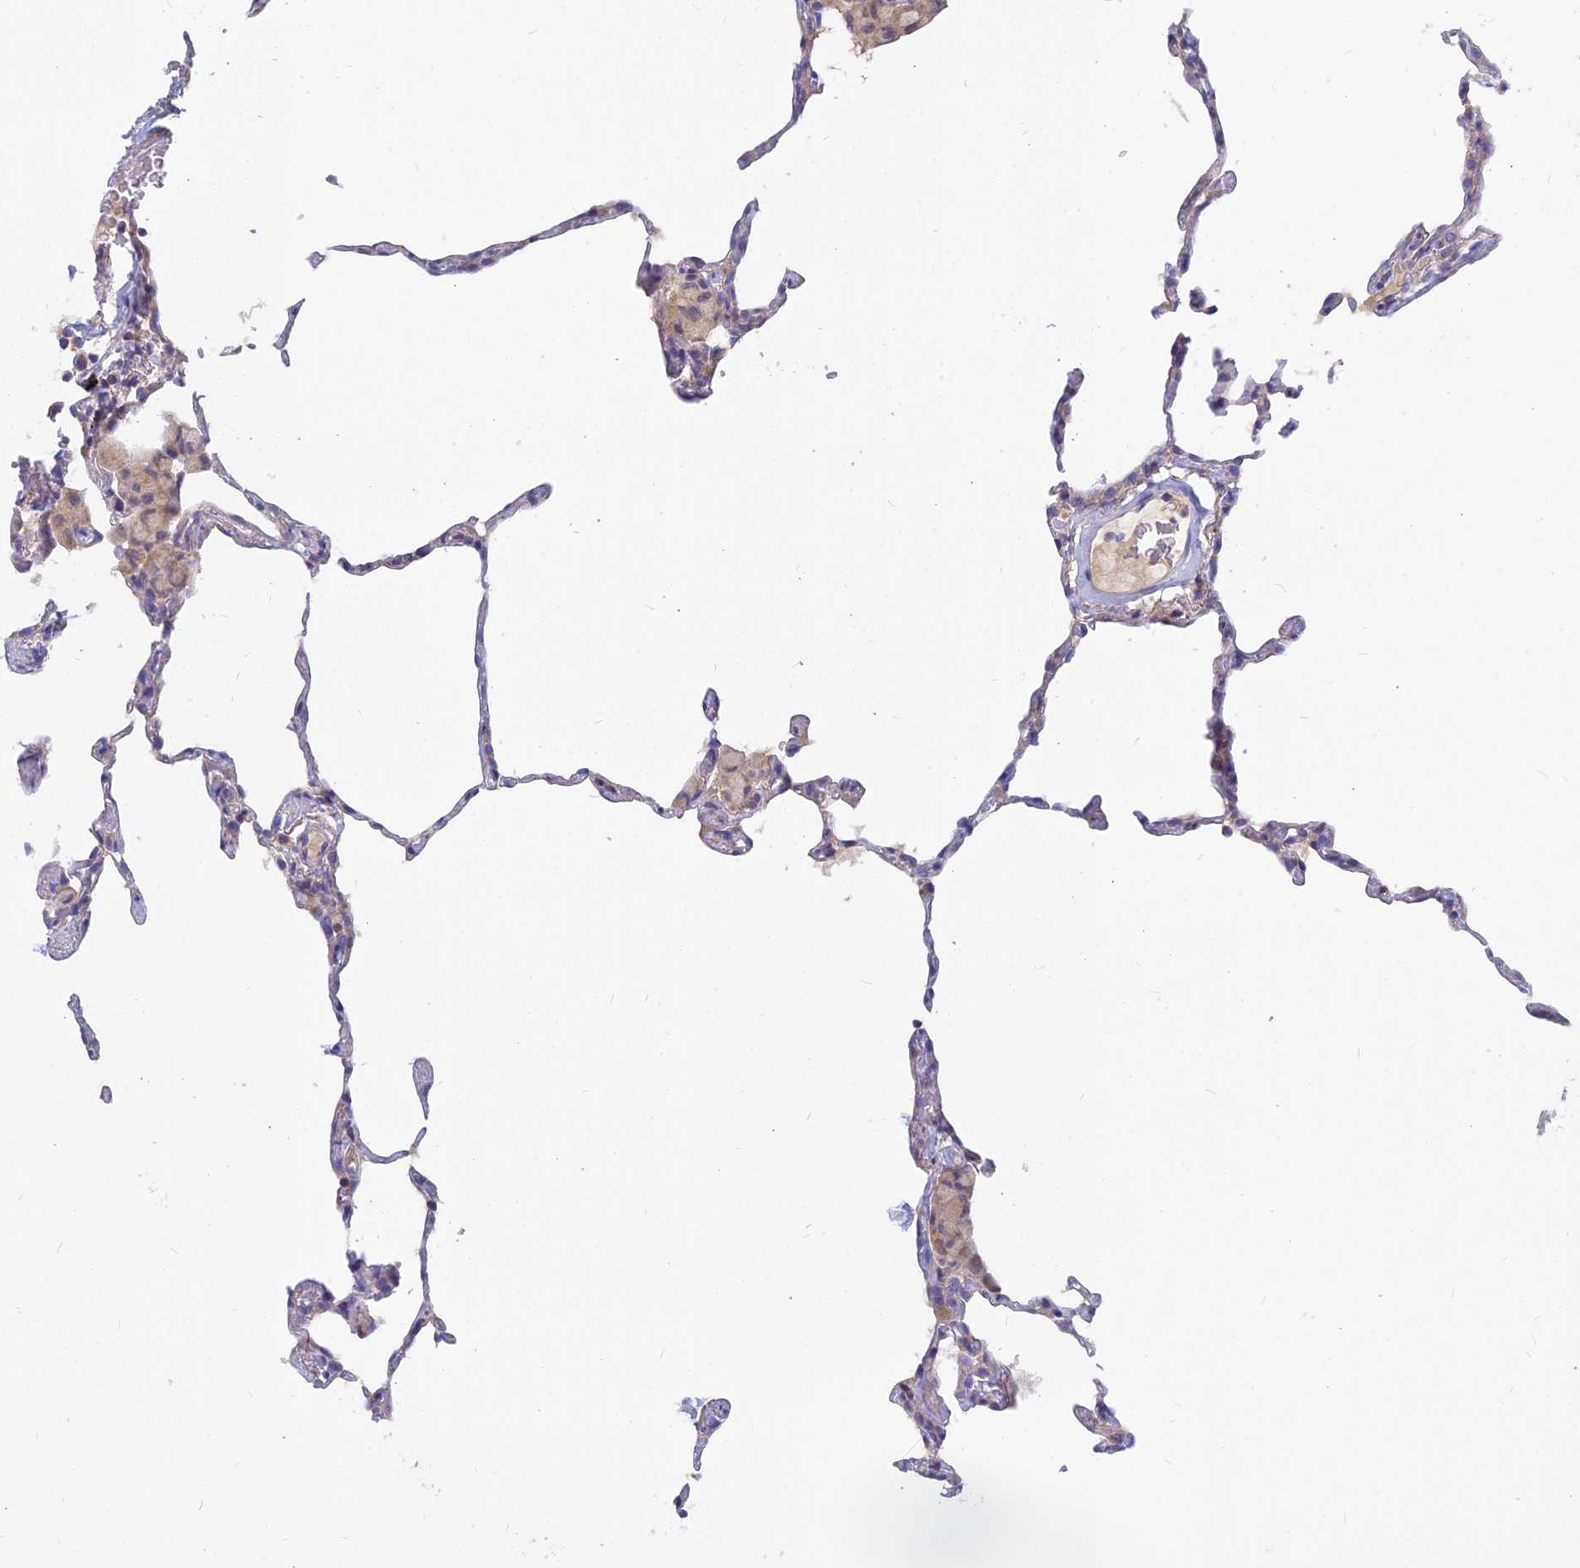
{"staining": {"intensity": "negative", "quantity": "none", "location": "none"}, "tissue": "lung", "cell_type": "Alveolar cells", "image_type": "normal", "snomed": [{"axis": "morphology", "description": "Normal tissue, NOS"}, {"axis": "topography", "description": "Lung"}], "caption": "High magnification brightfield microscopy of benign lung stained with DAB (3,3'-diaminobenzidine) (brown) and counterstained with hematoxylin (blue): alveolar cells show no significant positivity. (Stains: DAB (3,3'-diaminobenzidine) immunohistochemistry (IHC) with hematoxylin counter stain, Microscopy: brightfield microscopy at high magnification).", "gene": "CACNA1B", "patient": {"sex": "female", "age": 57}}